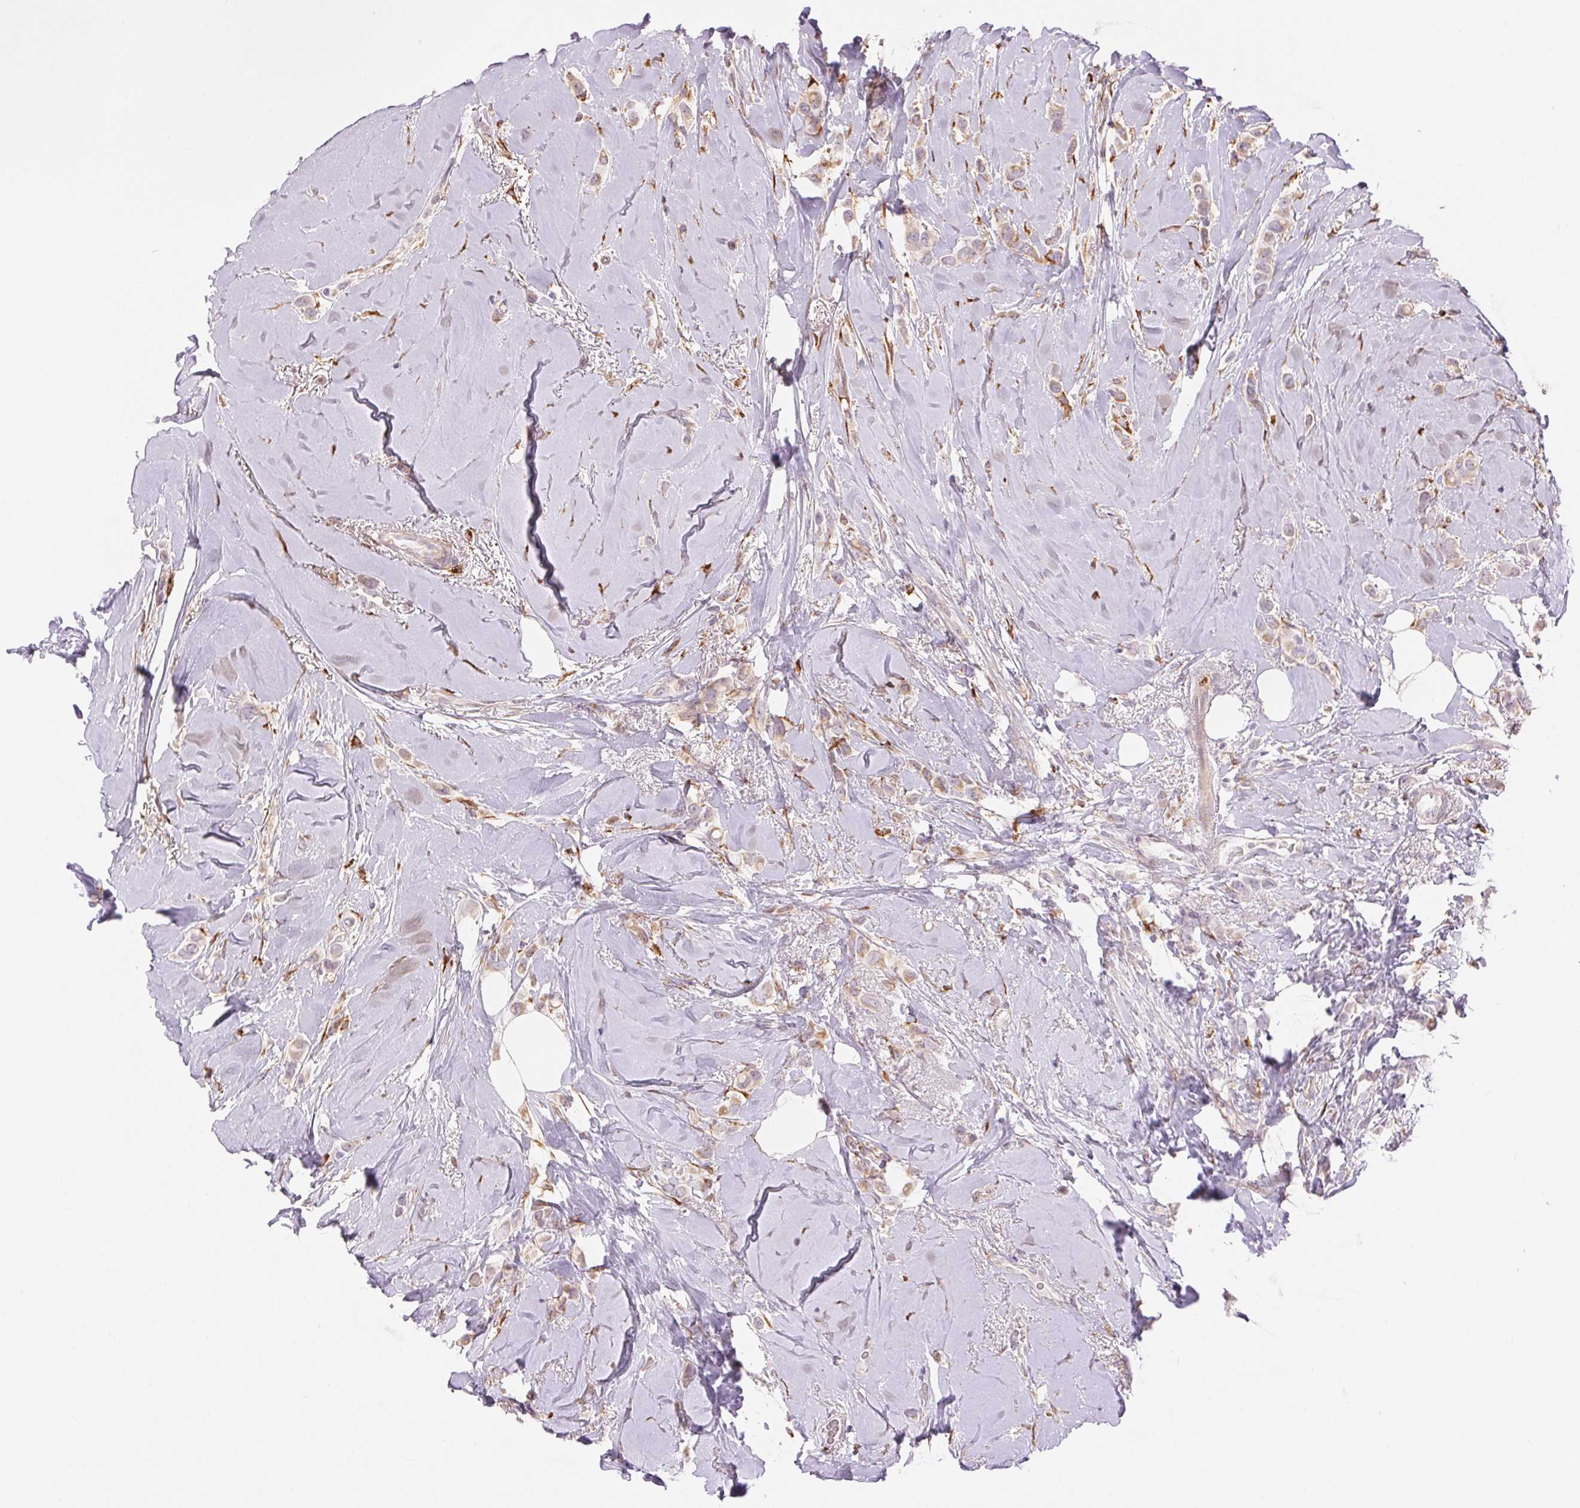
{"staining": {"intensity": "weak", "quantity": "25%-75%", "location": "cytoplasmic/membranous"}, "tissue": "breast cancer", "cell_type": "Tumor cells", "image_type": "cancer", "snomed": [{"axis": "morphology", "description": "Lobular carcinoma"}, {"axis": "topography", "description": "Breast"}], "caption": "Brown immunohistochemical staining in breast lobular carcinoma shows weak cytoplasmic/membranous expression in approximately 25%-75% of tumor cells.", "gene": "METTL17", "patient": {"sex": "female", "age": 66}}